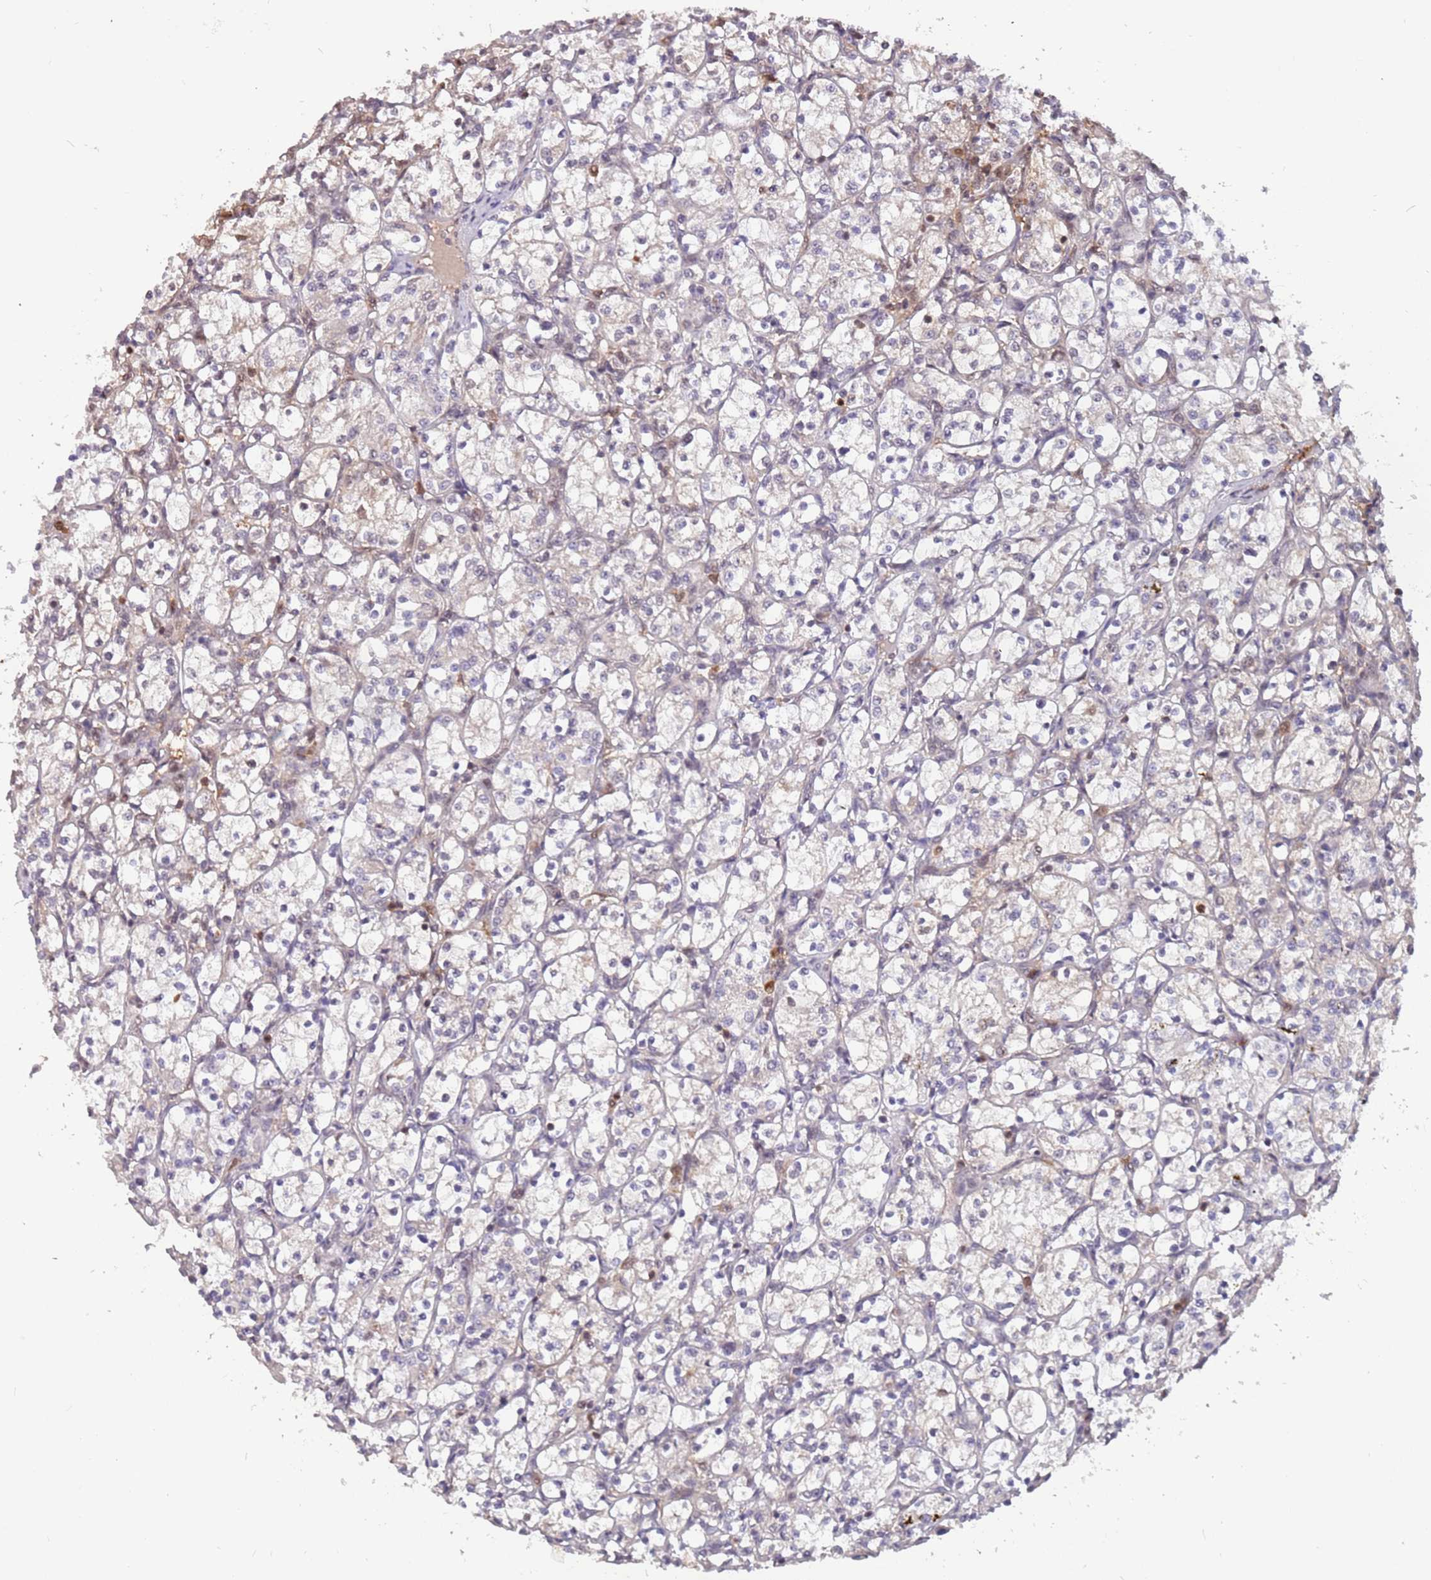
{"staining": {"intensity": "negative", "quantity": "none", "location": "none"}, "tissue": "renal cancer", "cell_type": "Tumor cells", "image_type": "cancer", "snomed": [{"axis": "morphology", "description": "Adenocarcinoma, NOS"}, {"axis": "topography", "description": "Kidney"}], "caption": "This is an IHC histopathology image of human renal cancer (adenocarcinoma). There is no expression in tumor cells.", "gene": "GBP2", "patient": {"sex": "female", "age": 69}}